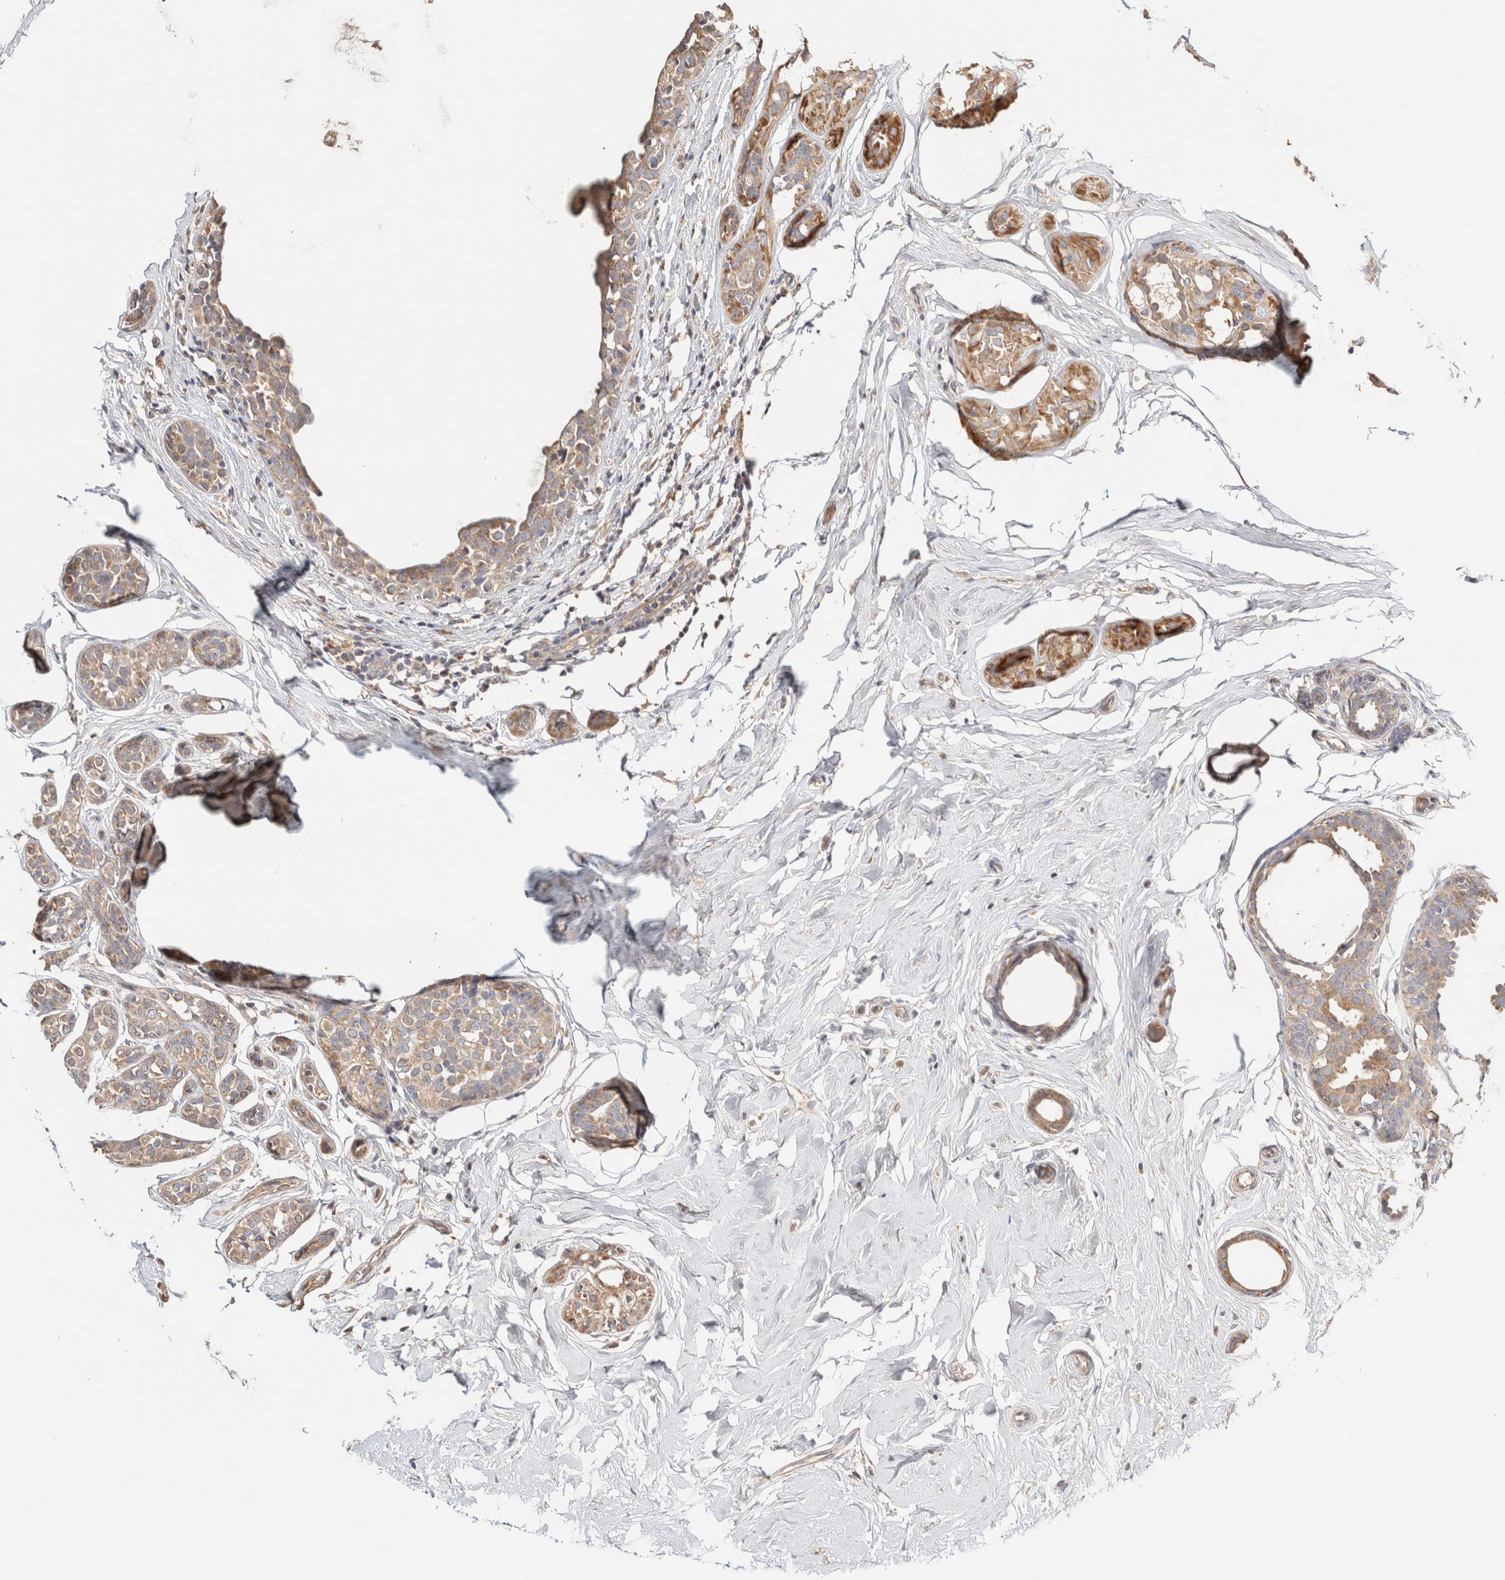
{"staining": {"intensity": "moderate", "quantity": "25%-75%", "location": "cytoplasmic/membranous"}, "tissue": "breast cancer", "cell_type": "Tumor cells", "image_type": "cancer", "snomed": [{"axis": "morphology", "description": "Duct carcinoma"}, {"axis": "topography", "description": "Breast"}], "caption": "Breast cancer was stained to show a protein in brown. There is medium levels of moderate cytoplasmic/membranous expression in about 25%-75% of tumor cells.", "gene": "B3GNTL1", "patient": {"sex": "female", "age": 55}}